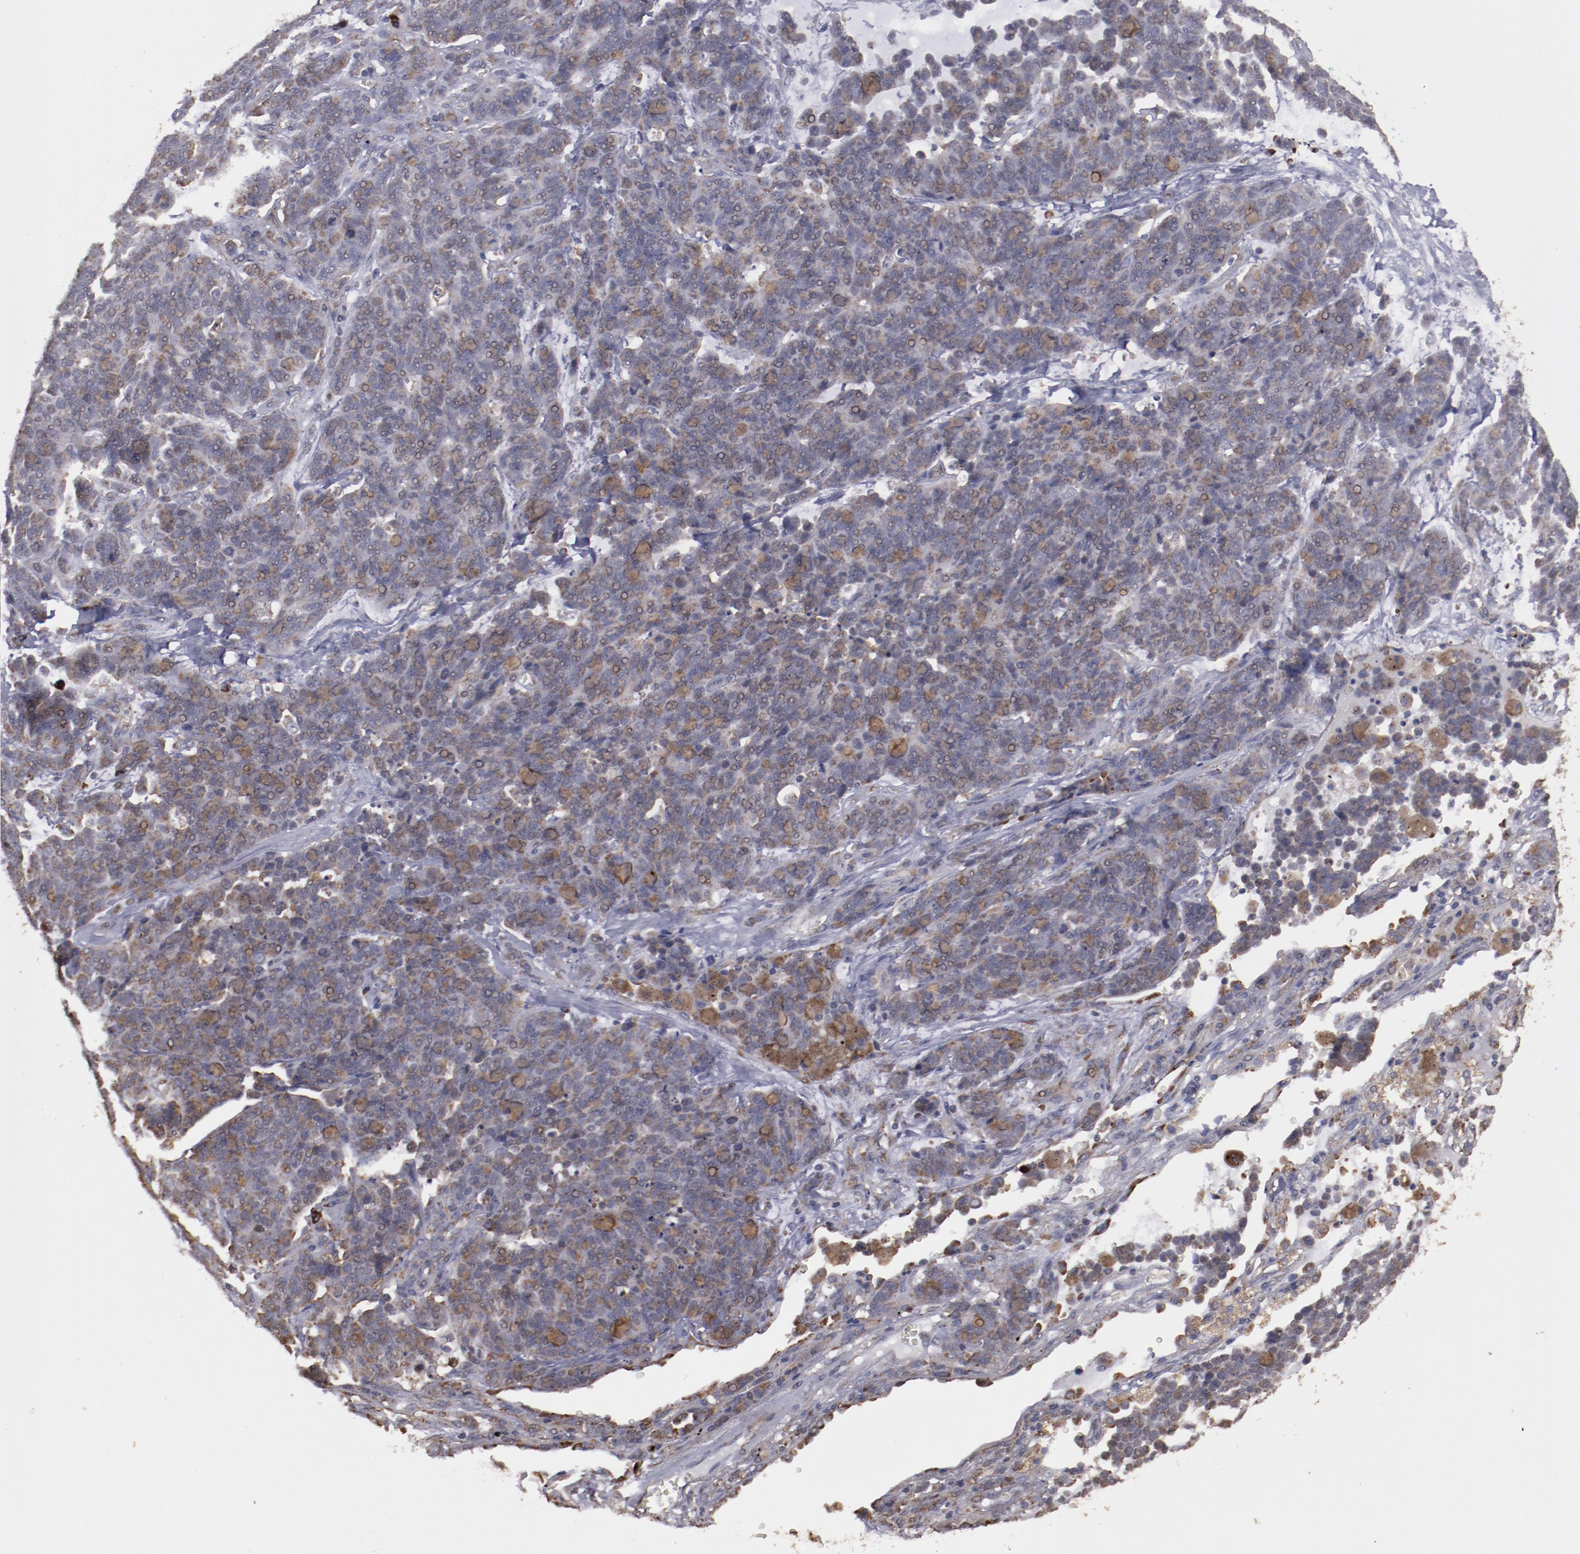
{"staining": {"intensity": "moderate", "quantity": "25%-75%", "location": "cytoplasmic/membranous"}, "tissue": "lung cancer", "cell_type": "Tumor cells", "image_type": "cancer", "snomed": [{"axis": "morphology", "description": "Neoplasm, malignant, NOS"}, {"axis": "topography", "description": "Lung"}], "caption": "Protein staining shows moderate cytoplasmic/membranous positivity in about 25%-75% of tumor cells in lung cancer.", "gene": "RPS4Y1", "patient": {"sex": "female", "age": 58}}